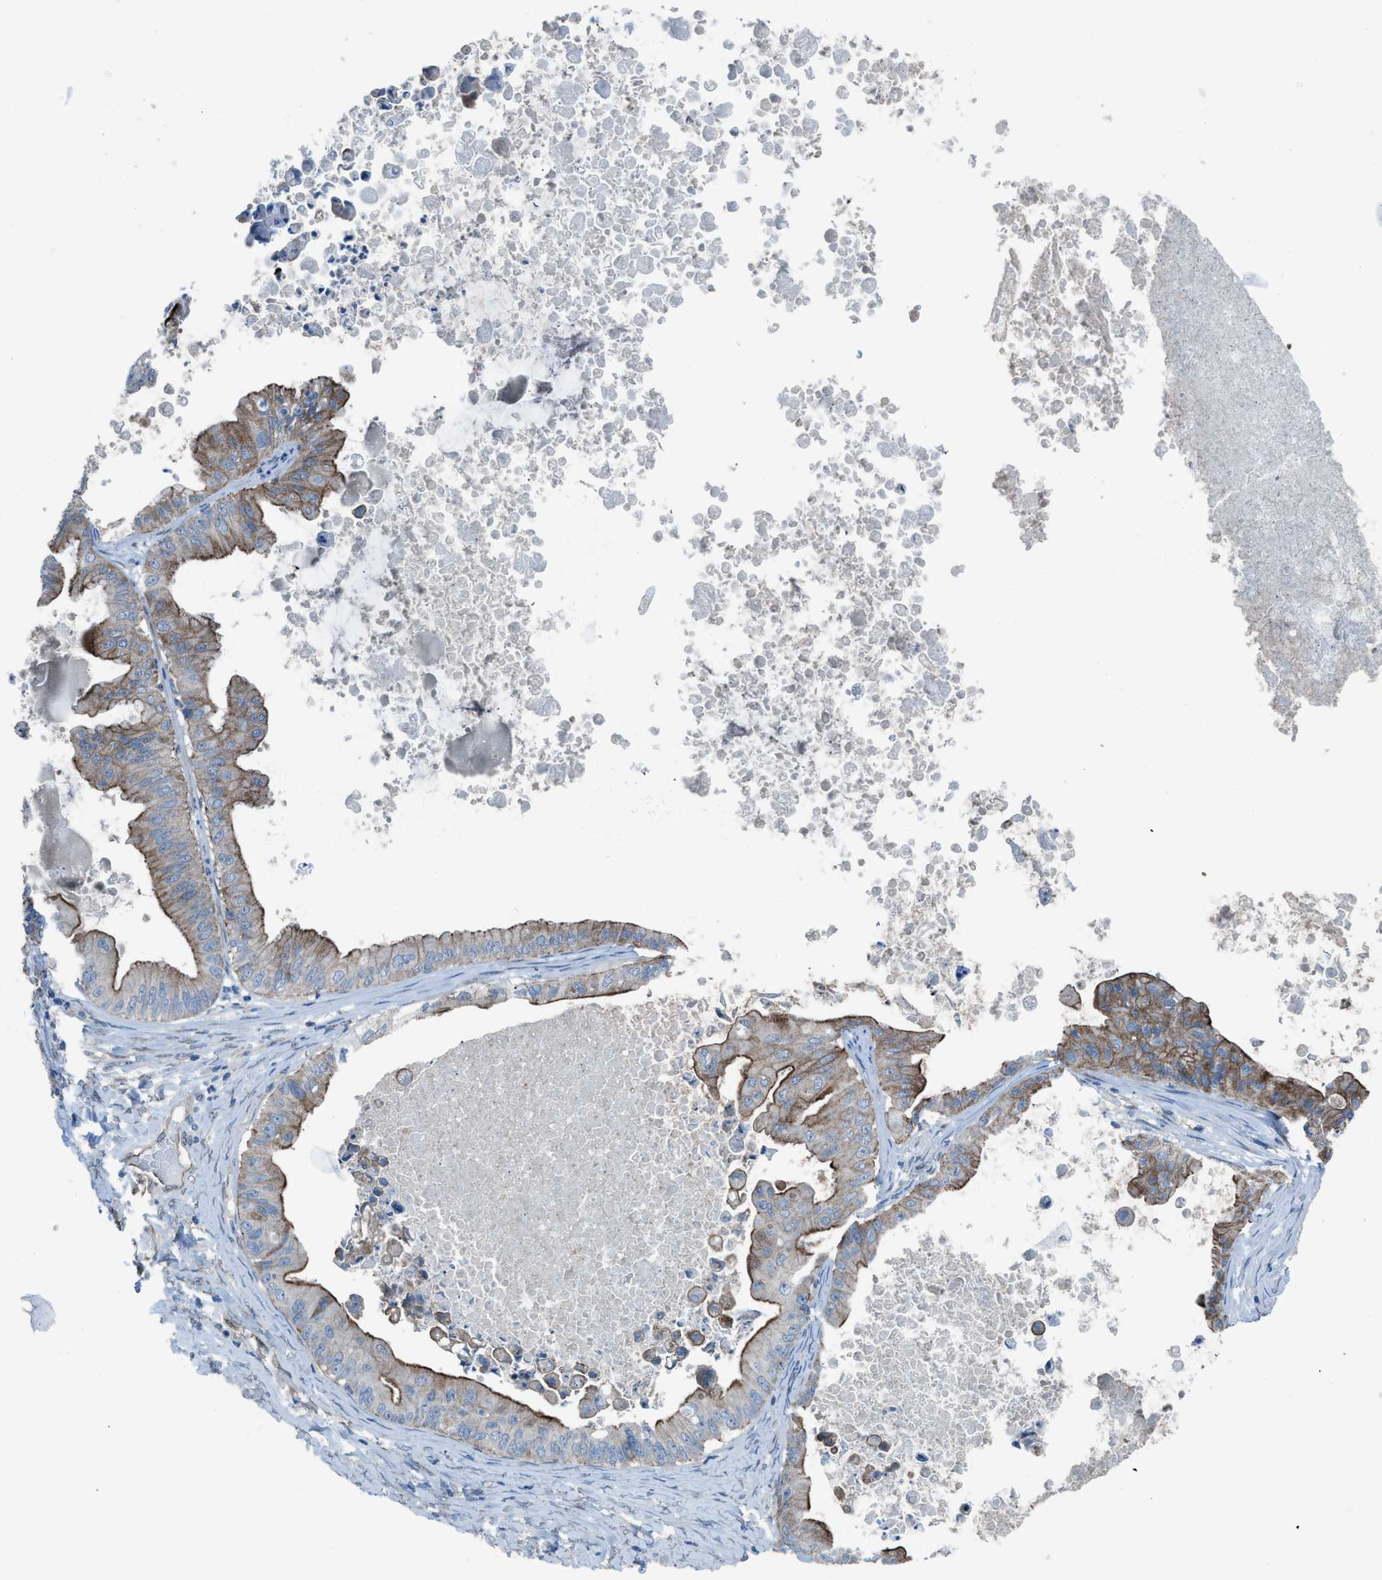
{"staining": {"intensity": "moderate", "quantity": ">75%", "location": "cytoplasmic/membranous"}, "tissue": "ovarian cancer", "cell_type": "Tumor cells", "image_type": "cancer", "snomed": [{"axis": "morphology", "description": "Cystadenocarcinoma, mucinous, NOS"}, {"axis": "topography", "description": "Ovary"}], "caption": "The micrograph demonstrates staining of mucinous cystadenocarcinoma (ovarian), revealing moderate cytoplasmic/membranous protein staining (brown color) within tumor cells.", "gene": "PRKN", "patient": {"sex": "female", "age": 37}}